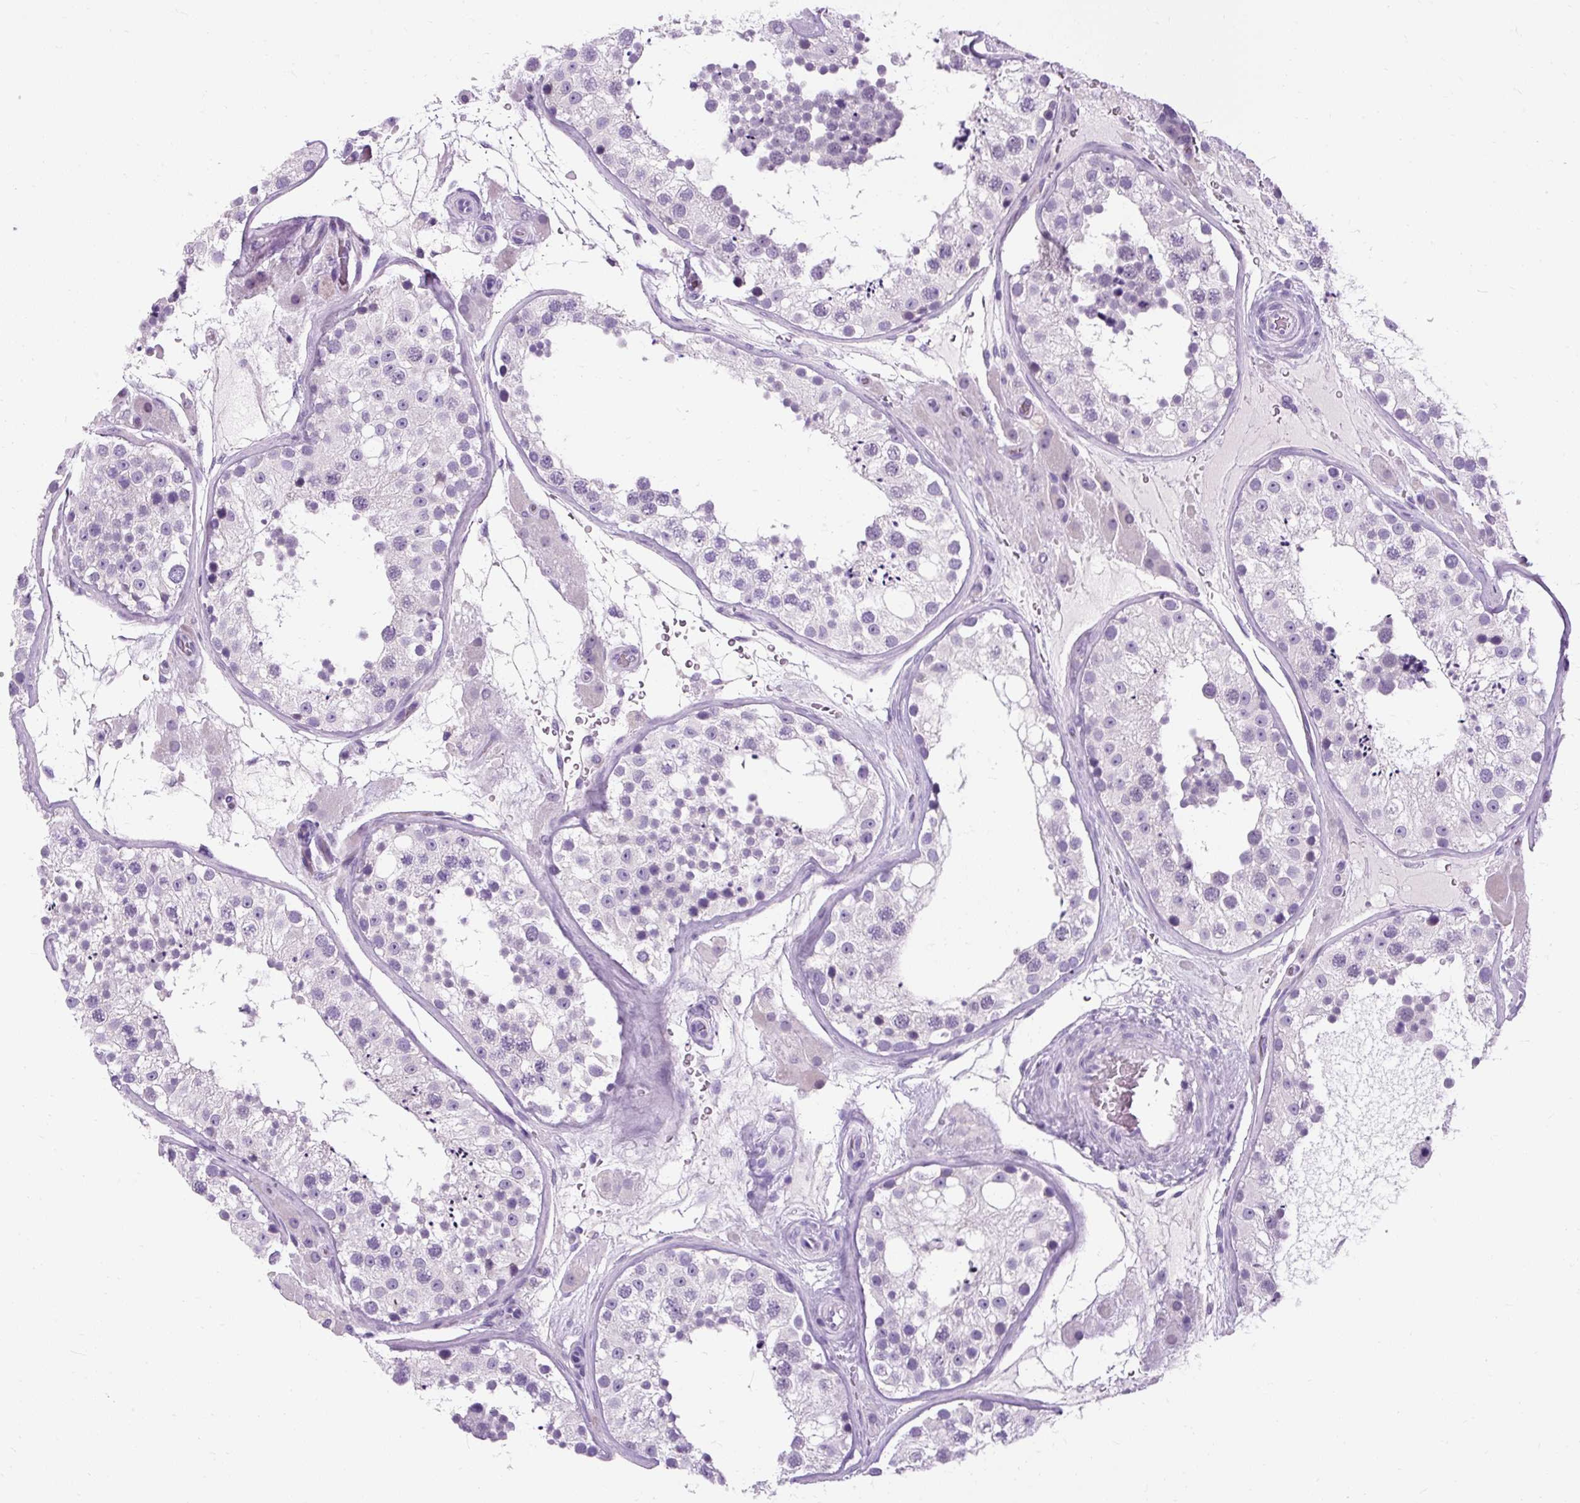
{"staining": {"intensity": "negative", "quantity": "none", "location": "none"}, "tissue": "testis", "cell_type": "Cells in seminiferous ducts", "image_type": "normal", "snomed": [{"axis": "morphology", "description": "Normal tissue, NOS"}, {"axis": "topography", "description": "Testis"}], "caption": "This is an IHC photomicrograph of benign testis. There is no expression in cells in seminiferous ducts.", "gene": "B3GNT4", "patient": {"sex": "male", "age": 26}}